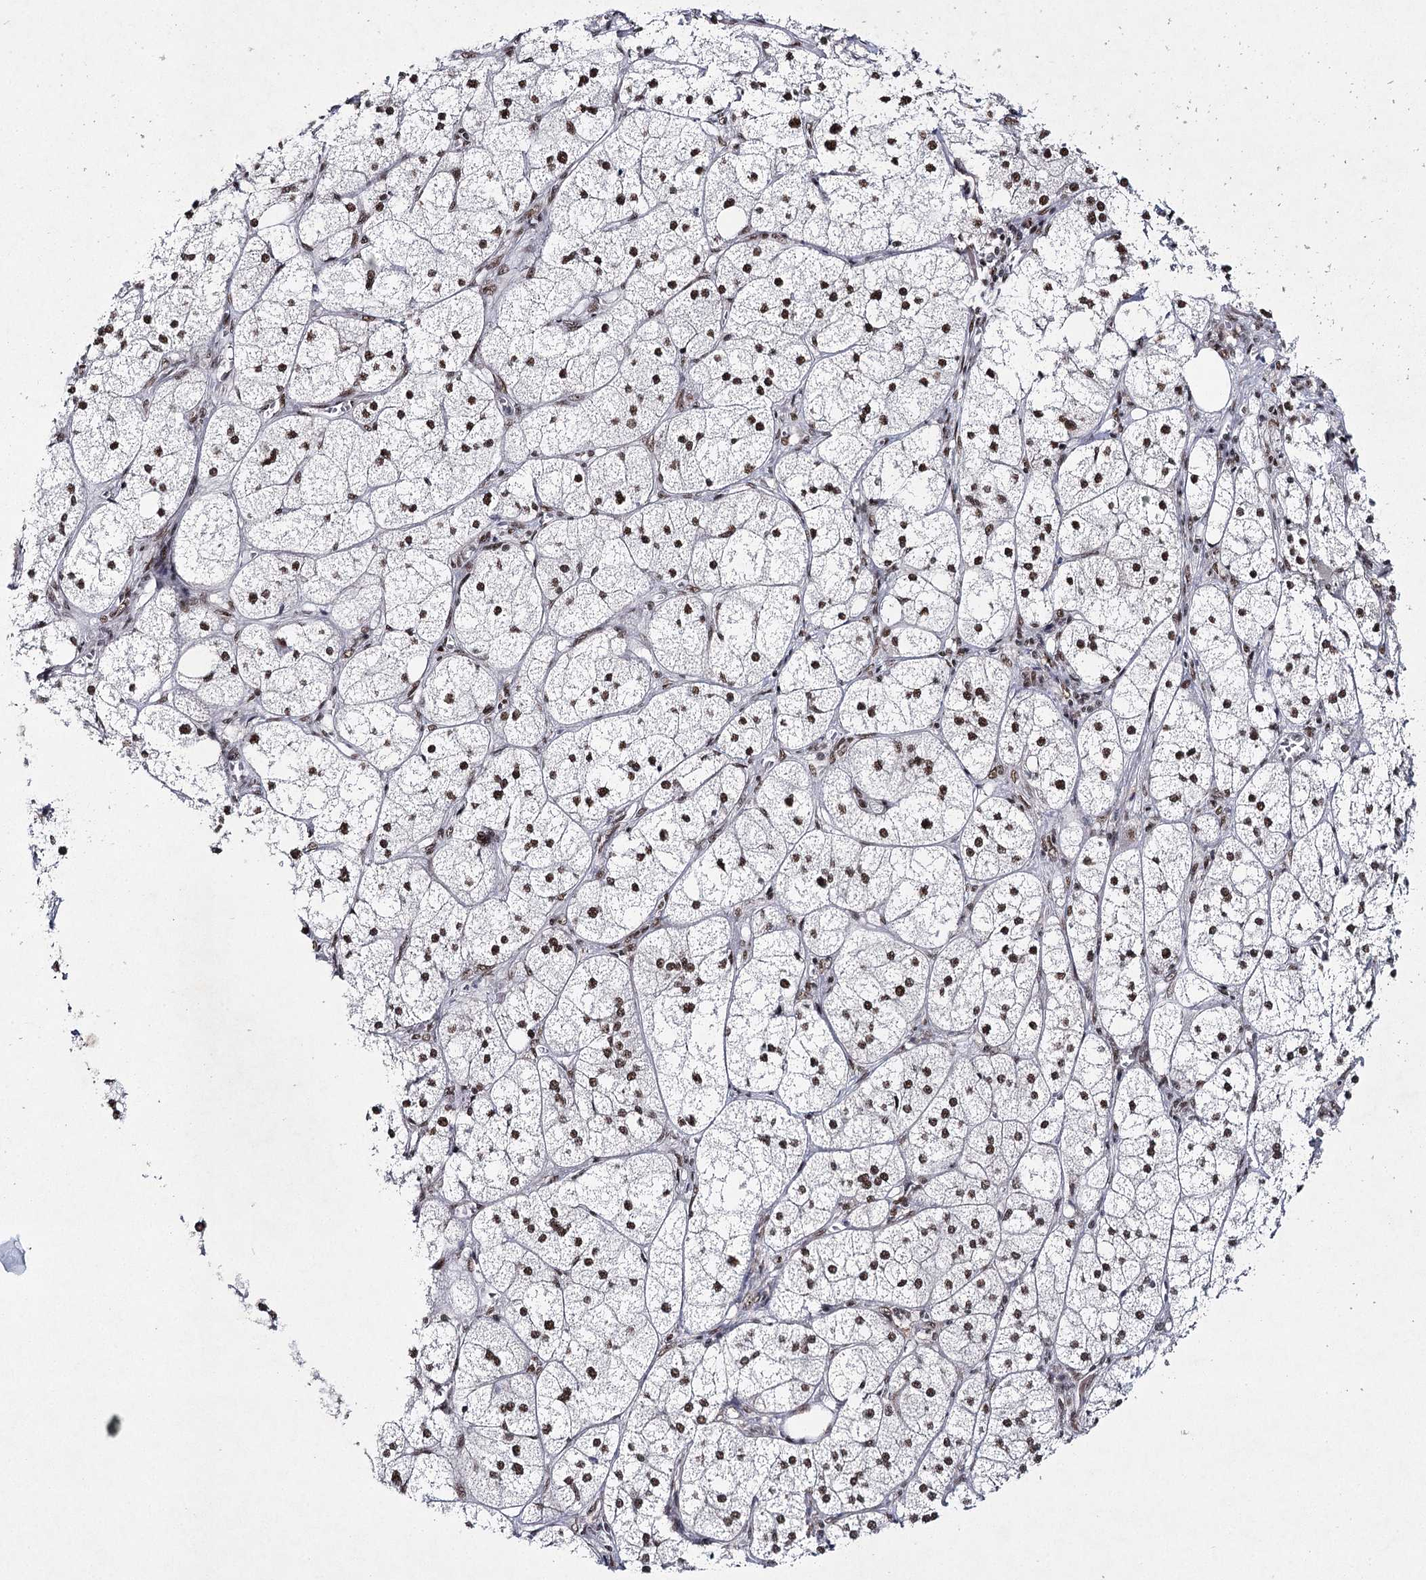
{"staining": {"intensity": "strong", "quantity": ">75%", "location": "nuclear"}, "tissue": "adrenal gland", "cell_type": "Glandular cells", "image_type": "normal", "snomed": [{"axis": "morphology", "description": "Normal tissue, NOS"}, {"axis": "topography", "description": "Adrenal gland"}], "caption": "The photomicrograph displays immunohistochemical staining of unremarkable adrenal gland. There is strong nuclear staining is seen in about >75% of glandular cells.", "gene": "SCAF8", "patient": {"sex": "female", "age": 61}}